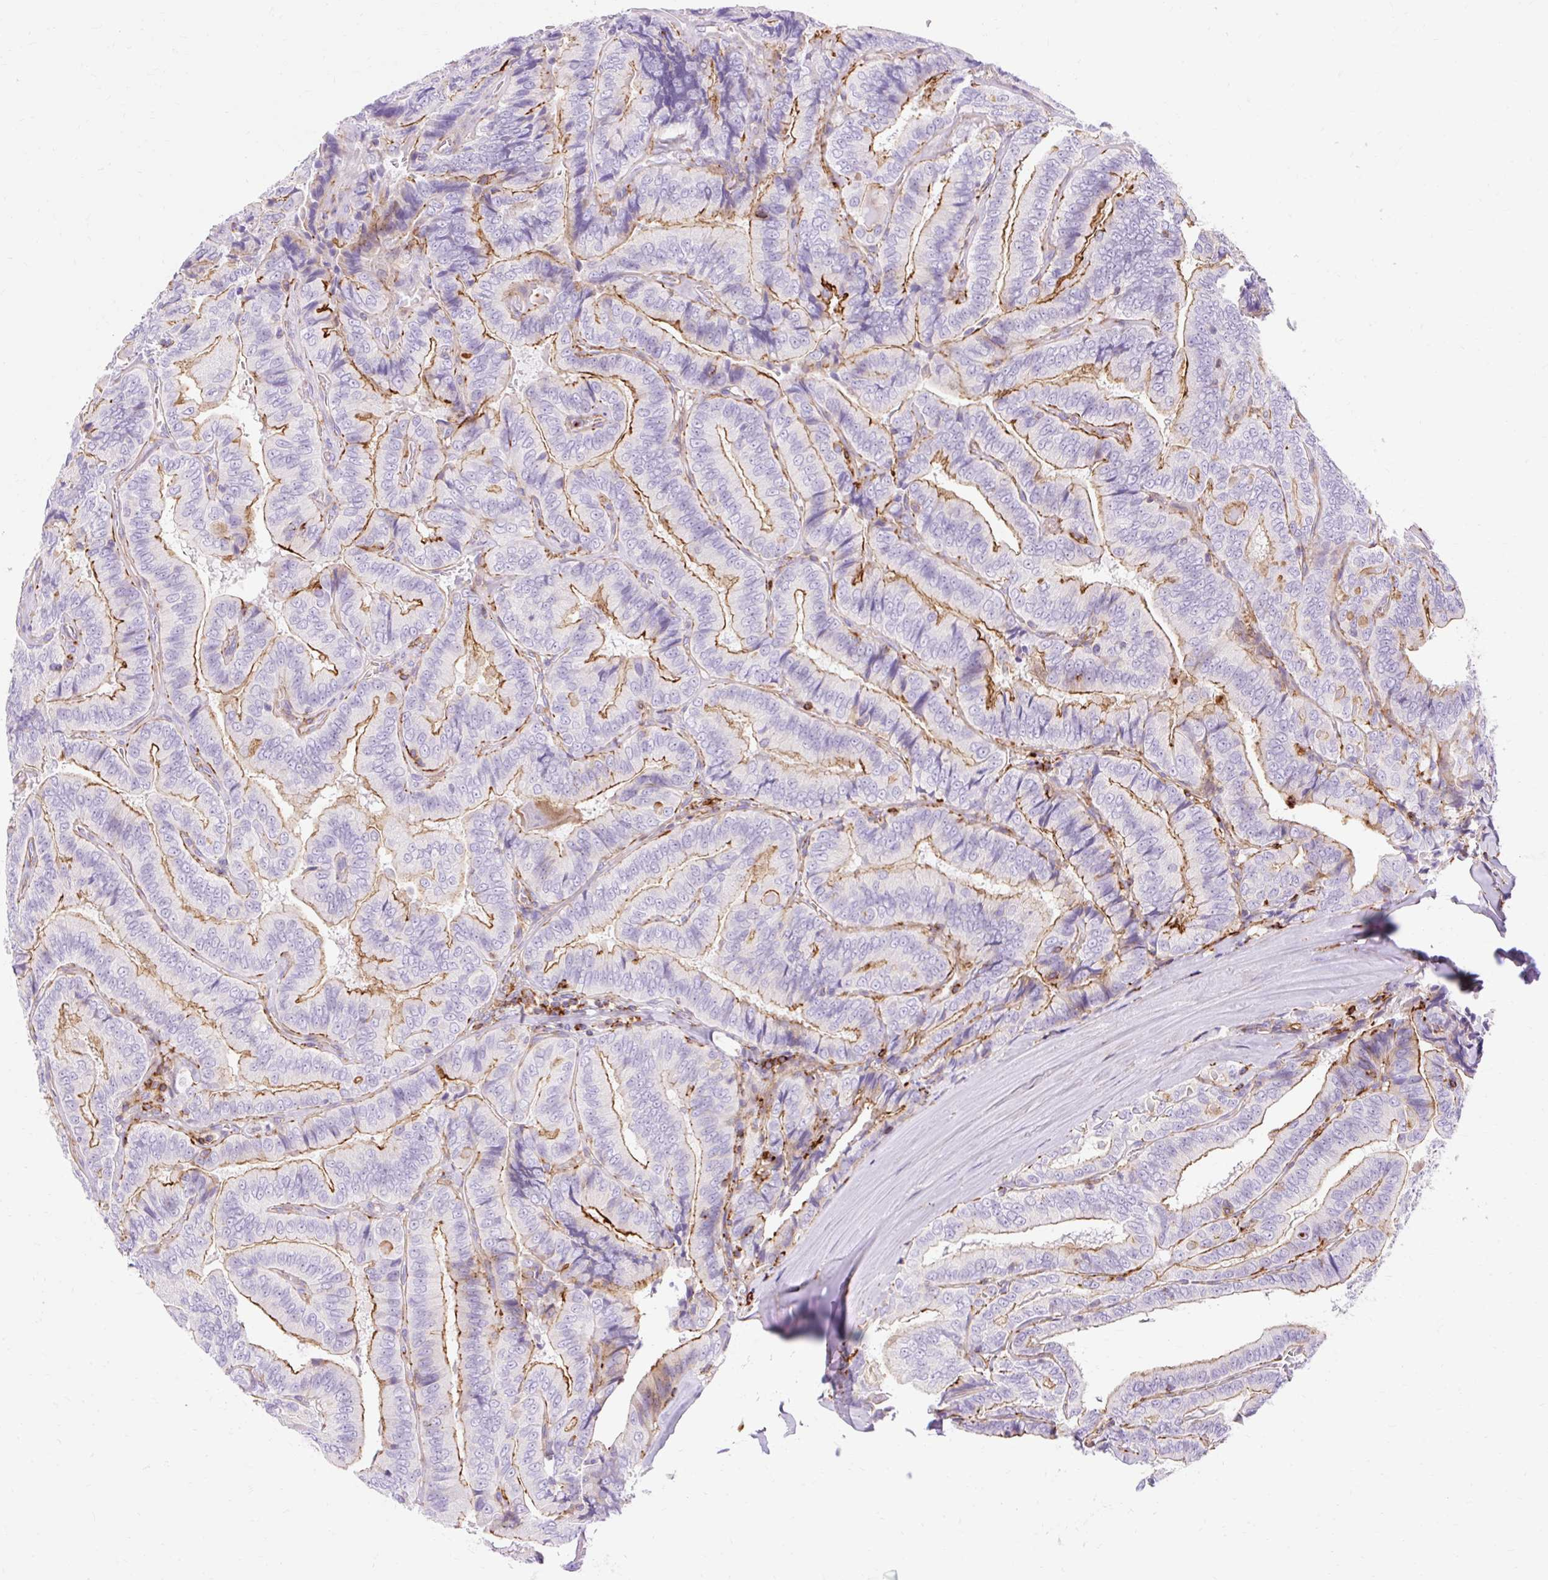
{"staining": {"intensity": "moderate", "quantity": "25%-75%", "location": "cytoplasmic/membranous"}, "tissue": "thyroid cancer", "cell_type": "Tumor cells", "image_type": "cancer", "snomed": [{"axis": "morphology", "description": "Papillary adenocarcinoma, NOS"}, {"axis": "topography", "description": "Thyroid gland"}], "caption": "High-magnification brightfield microscopy of thyroid cancer stained with DAB (brown) and counterstained with hematoxylin (blue). tumor cells exhibit moderate cytoplasmic/membranous positivity is identified in about25%-75% of cells. Nuclei are stained in blue.", "gene": "CORO7-PAM16", "patient": {"sex": "male", "age": 61}}